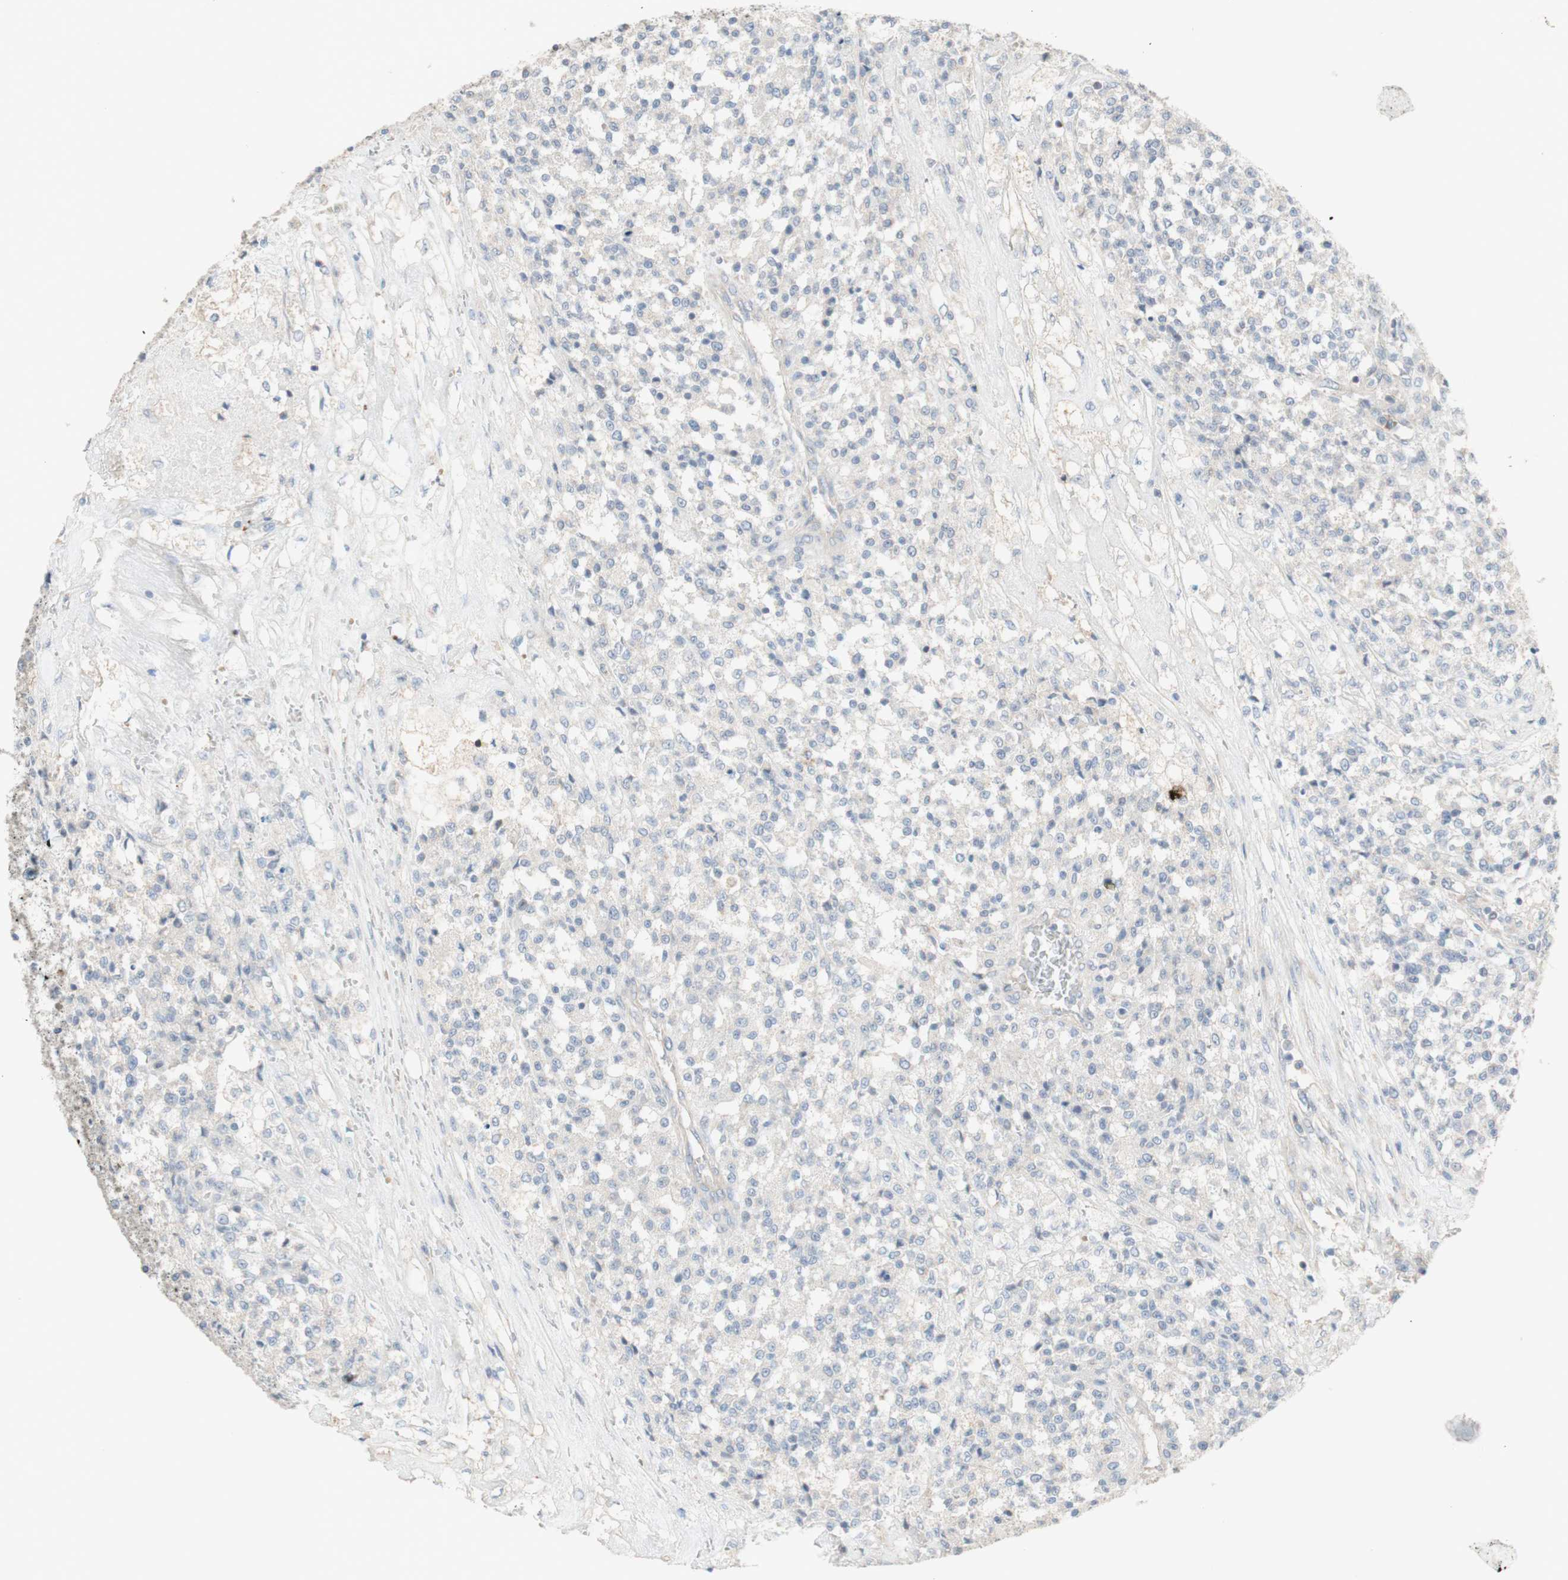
{"staining": {"intensity": "negative", "quantity": "none", "location": "none"}, "tissue": "testis cancer", "cell_type": "Tumor cells", "image_type": "cancer", "snomed": [{"axis": "morphology", "description": "Seminoma, NOS"}, {"axis": "topography", "description": "Testis"}], "caption": "An IHC micrograph of testis cancer (seminoma) is shown. There is no staining in tumor cells of testis cancer (seminoma).", "gene": "MANEA", "patient": {"sex": "male", "age": 59}}